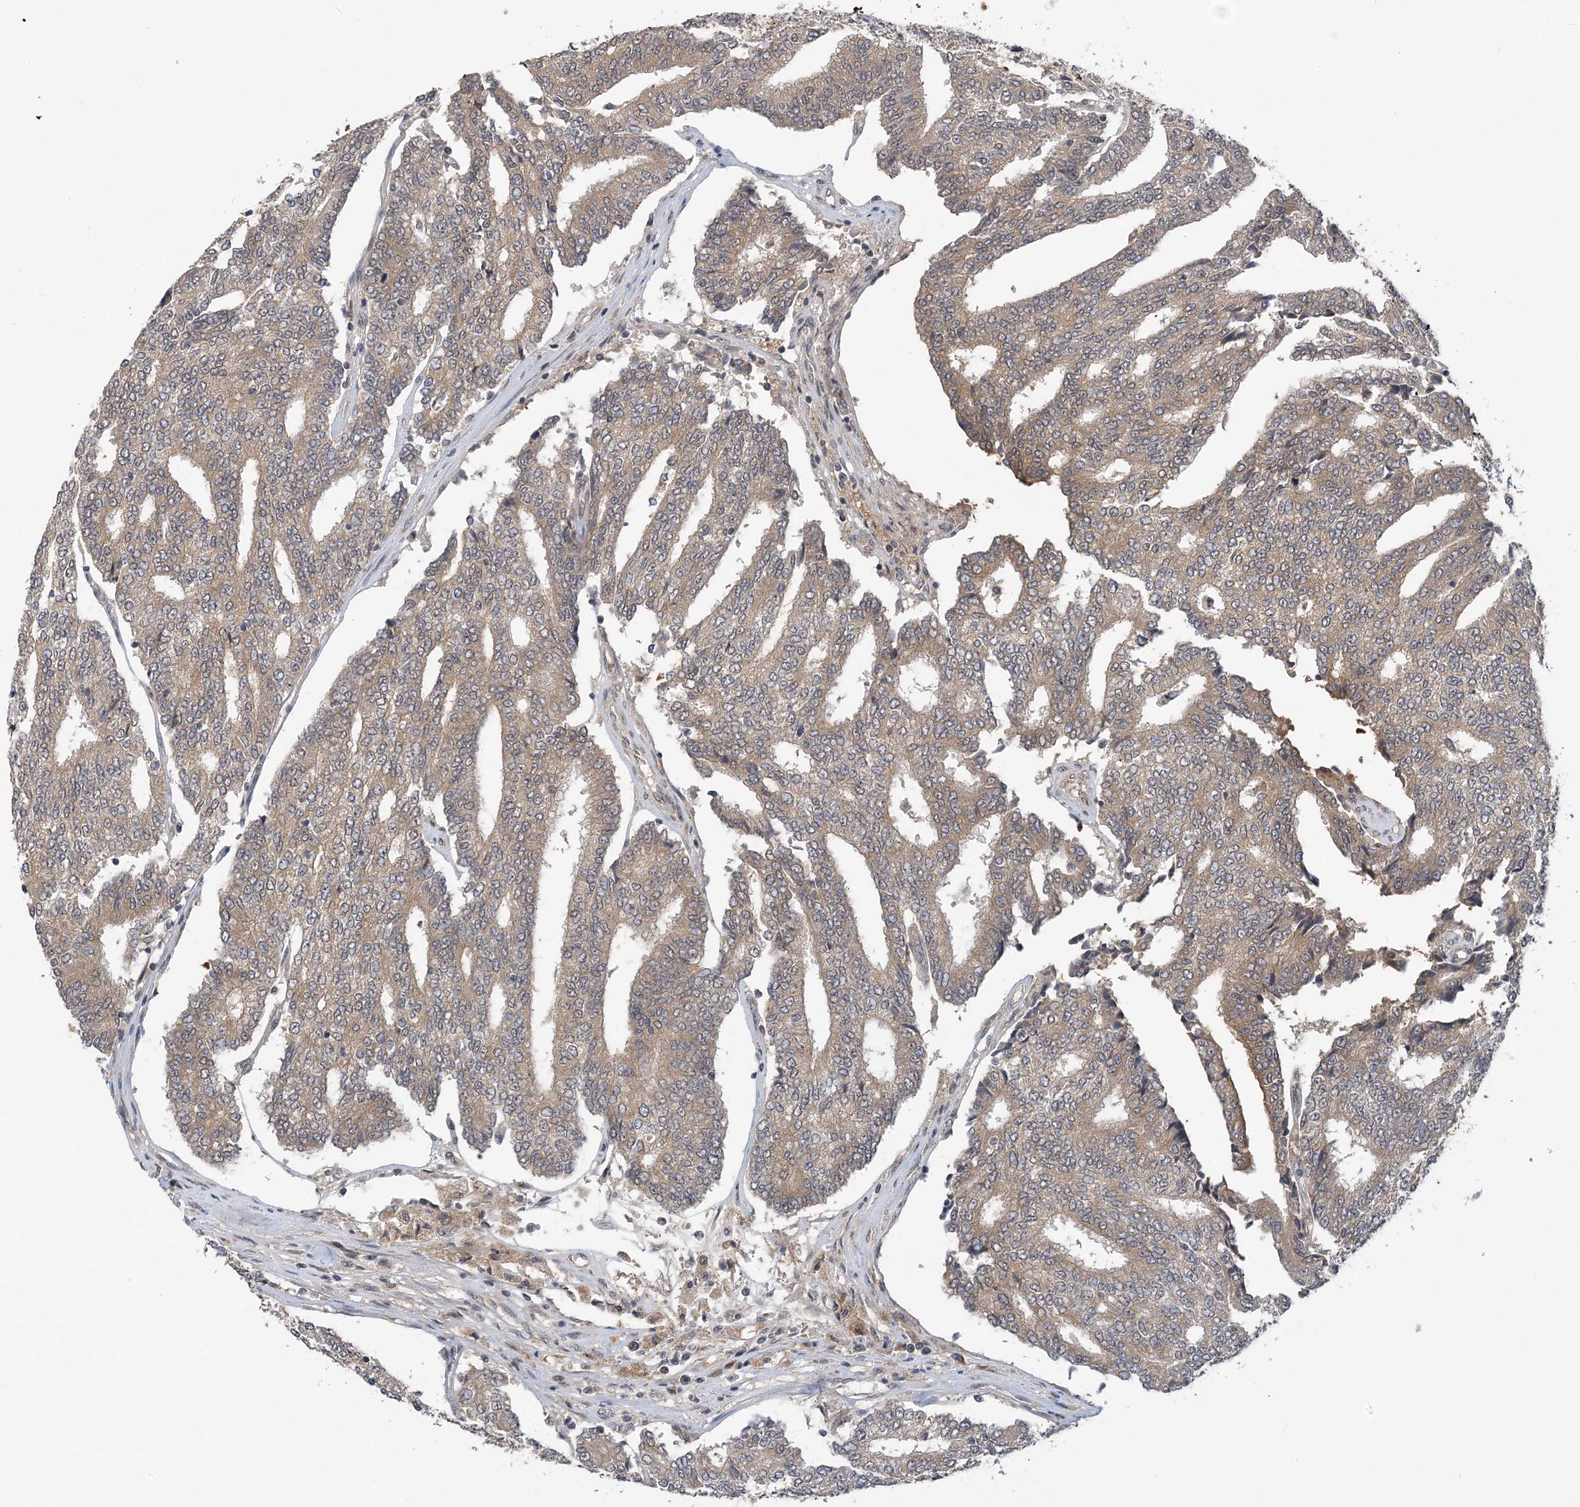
{"staining": {"intensity": "weak", "quantity": ">75%", "location": "cytoplasmic/membranous"}, "tissue": "prostate cancer", "cell_type": "Tumor cells", "image_type": "cancer", "snomed": [{"axis": "morphology", "description": "Normal tissue, NOS"}, {"axis": "morphology", "description": "Adenocarcinoma, High grade"}, {"axis": "topography", "description": "Prostate"}, {"axis": "topography", "description": "Seminal veicle"}], "caption": "An image of human prostate cancer stained for a protein displays weak cytoplasmic/membranous brown staining in tumor cells.", "gene": "ZBTB7A", "patient": {"sex": "male", "age": 55}}